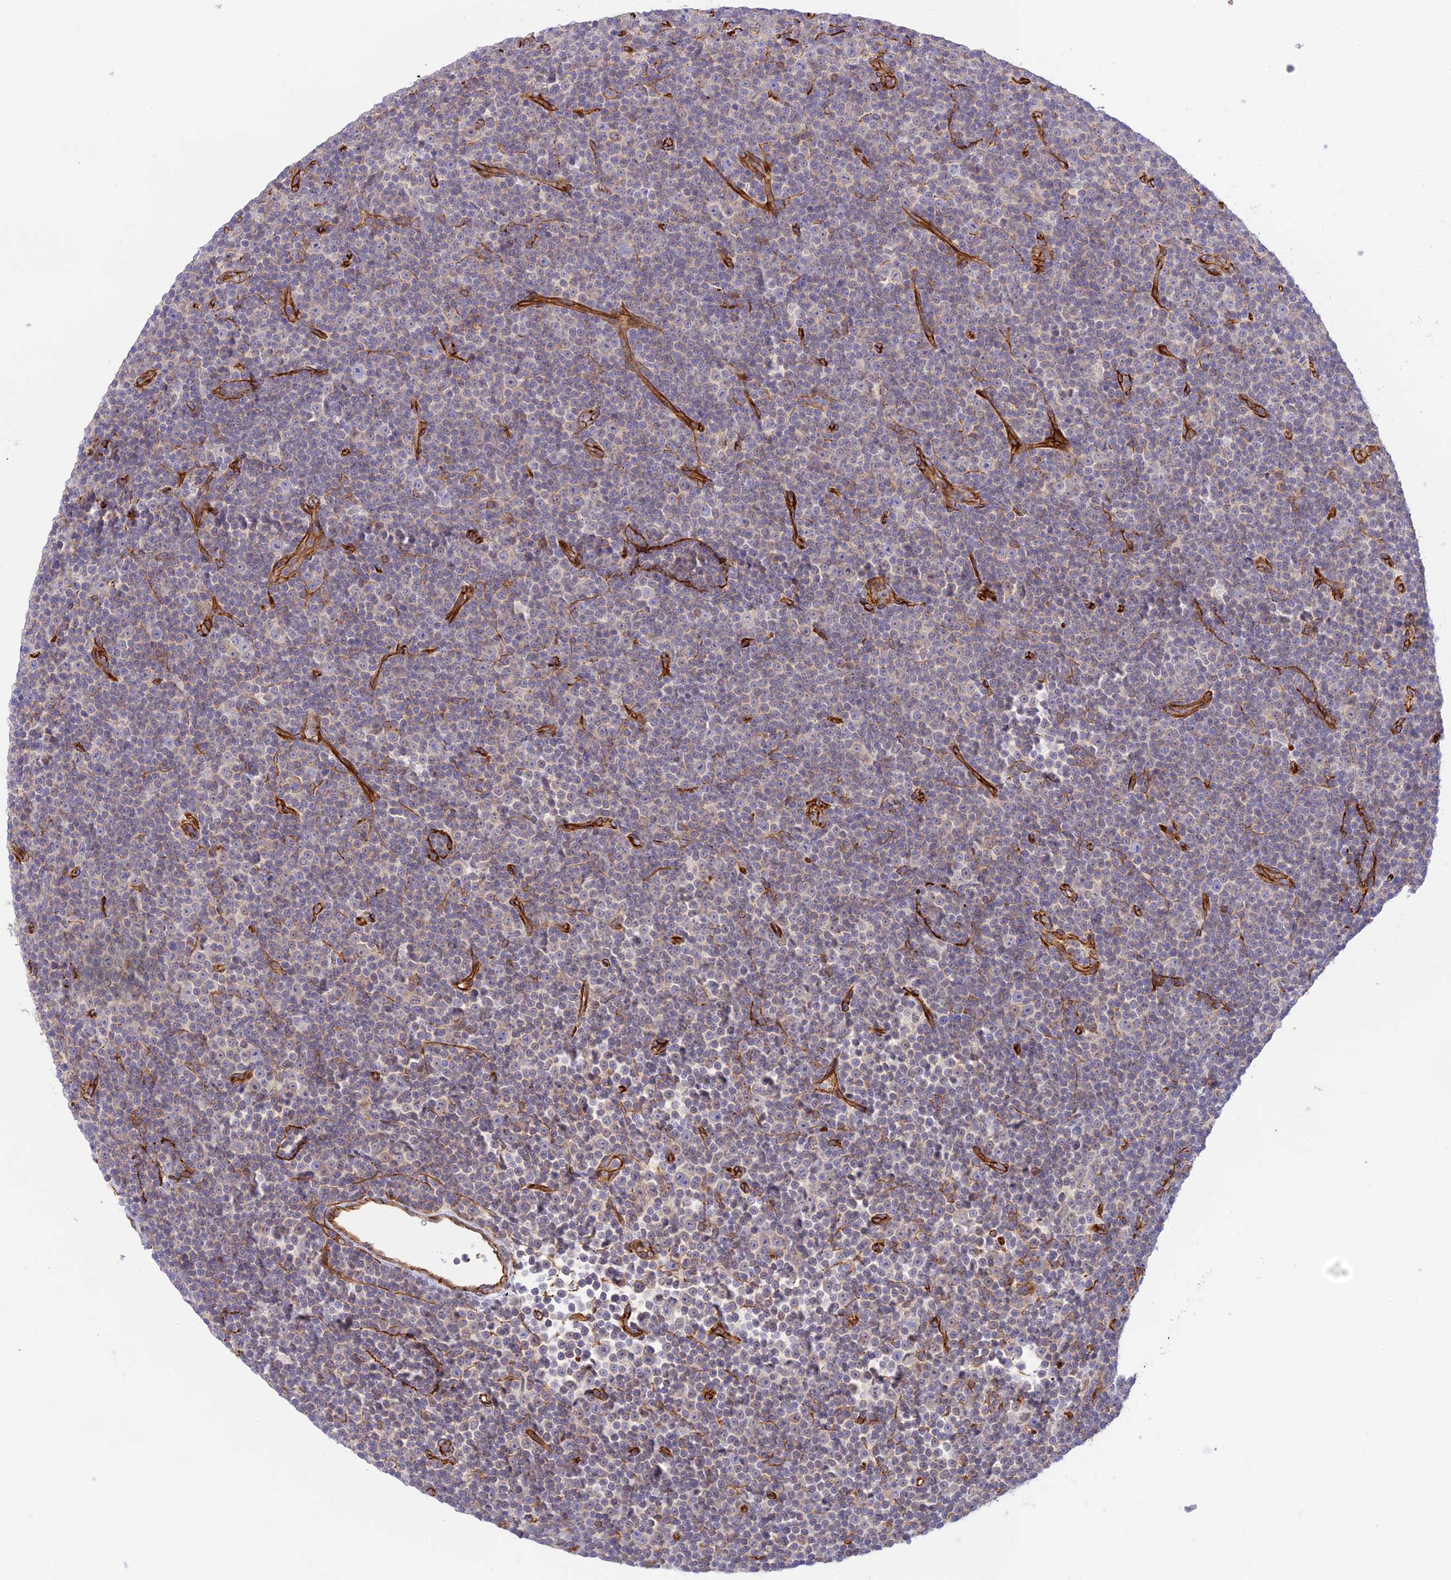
{"staining": {"intensity": "negative", "quantity": "none", "location": "none"}, "tissue": "lymphoma", "cell_type": "Tumor cells", "image_type": "cancer", "snomed": [{"axis": "morphology", "description": "Malignant lymphoma, non-Hodgkin's type, Low grade"}, {"axis": "topography", "description": "Lymph node"}], "caption": "High power microscopy histopathology image of an immunohistochemistry image of lymphoma, revealing no significant positivity in tumor cells.", "gene": "YPEL5", "patient": {"sex": "female", "age": 67}}